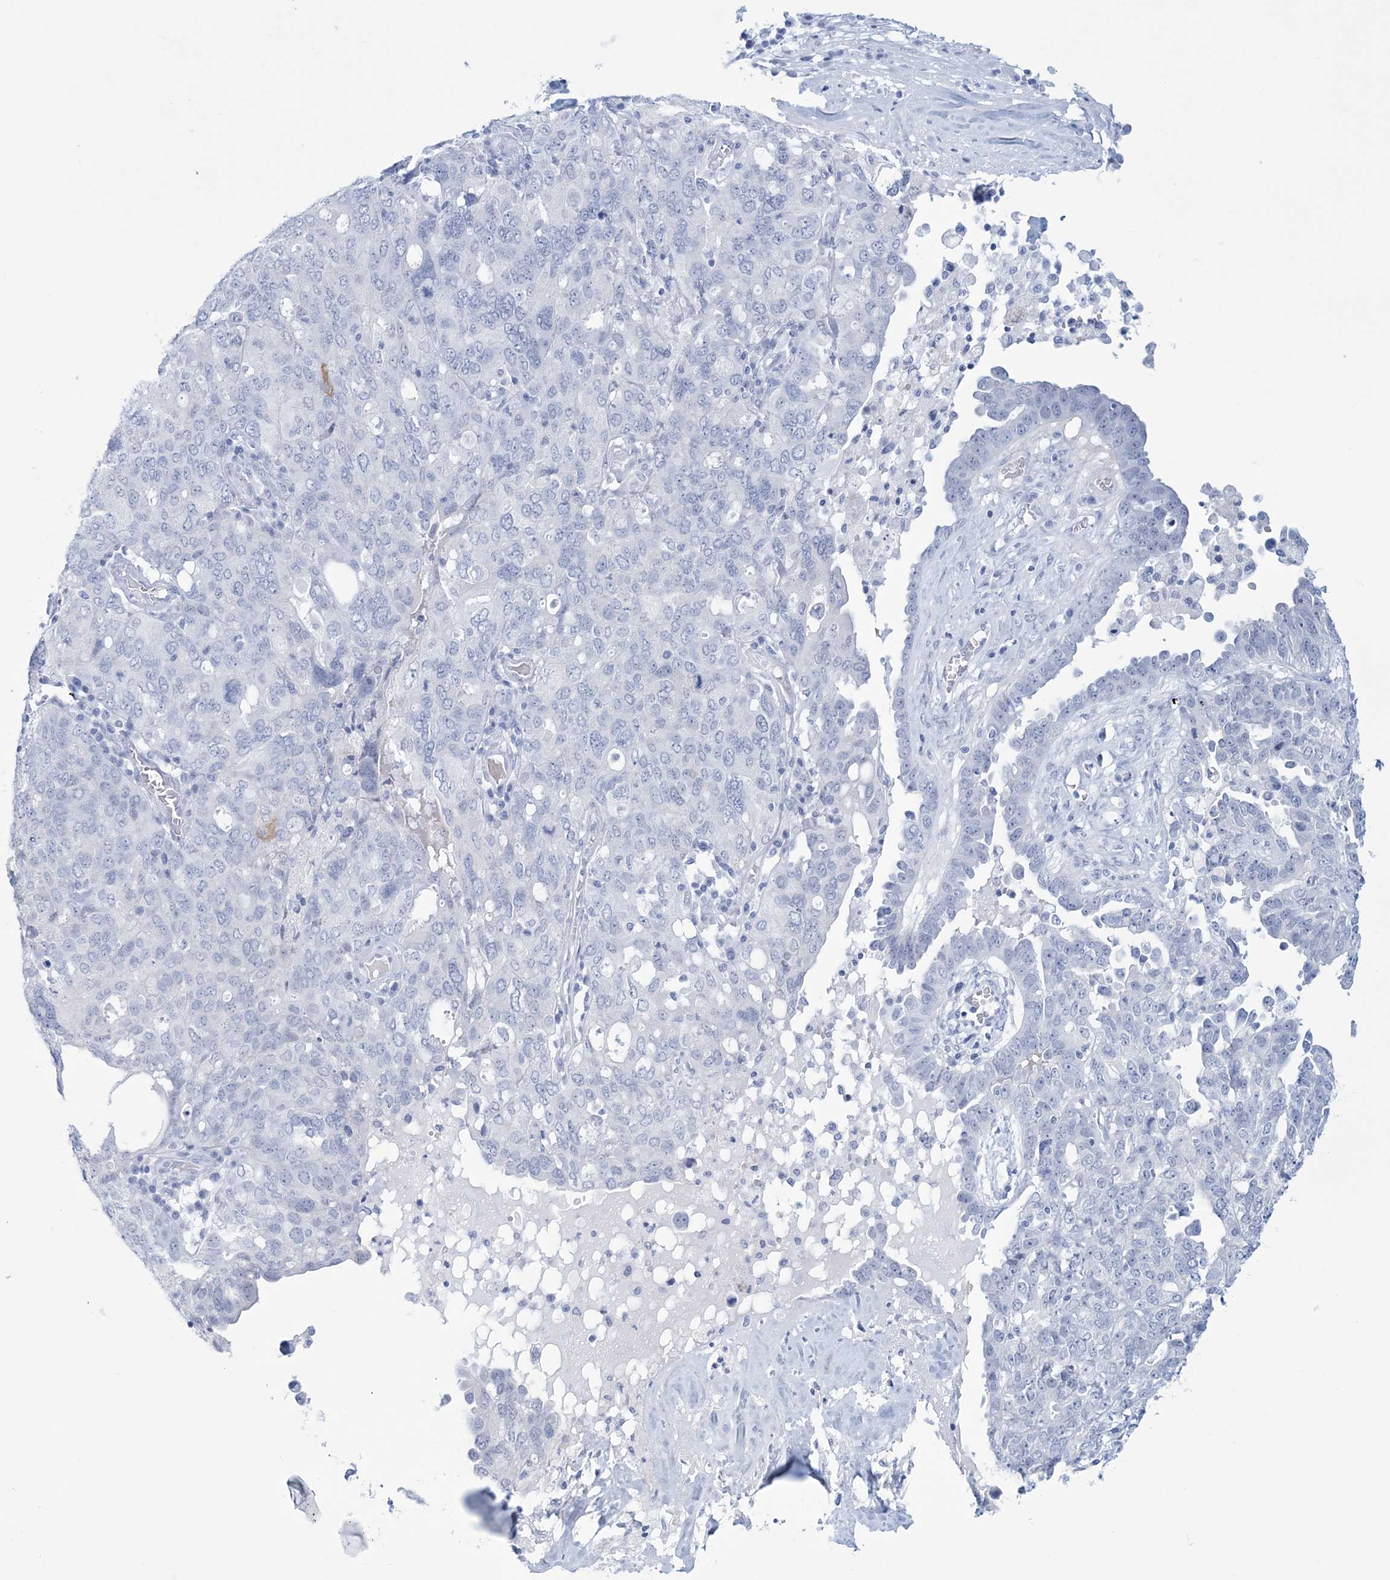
{"staining": {"intensity": "negative", "quantity": "none", "location": "none"}, "tissue": "ovarian cancer", "cell_type": "Tumor cells", "image_type": "cancer", "snomed": [{"axis": "morphology", "description": "Carcinoma, endometroid"}, {"axis": "topography", "description": "Ovary"}], "caption": "Immunohistochemical staining of human ovarian cancer exhibits no significant staining in tumor cells.", "gene": "DPCD", "patient": {"sex": "female", "age": 62}}